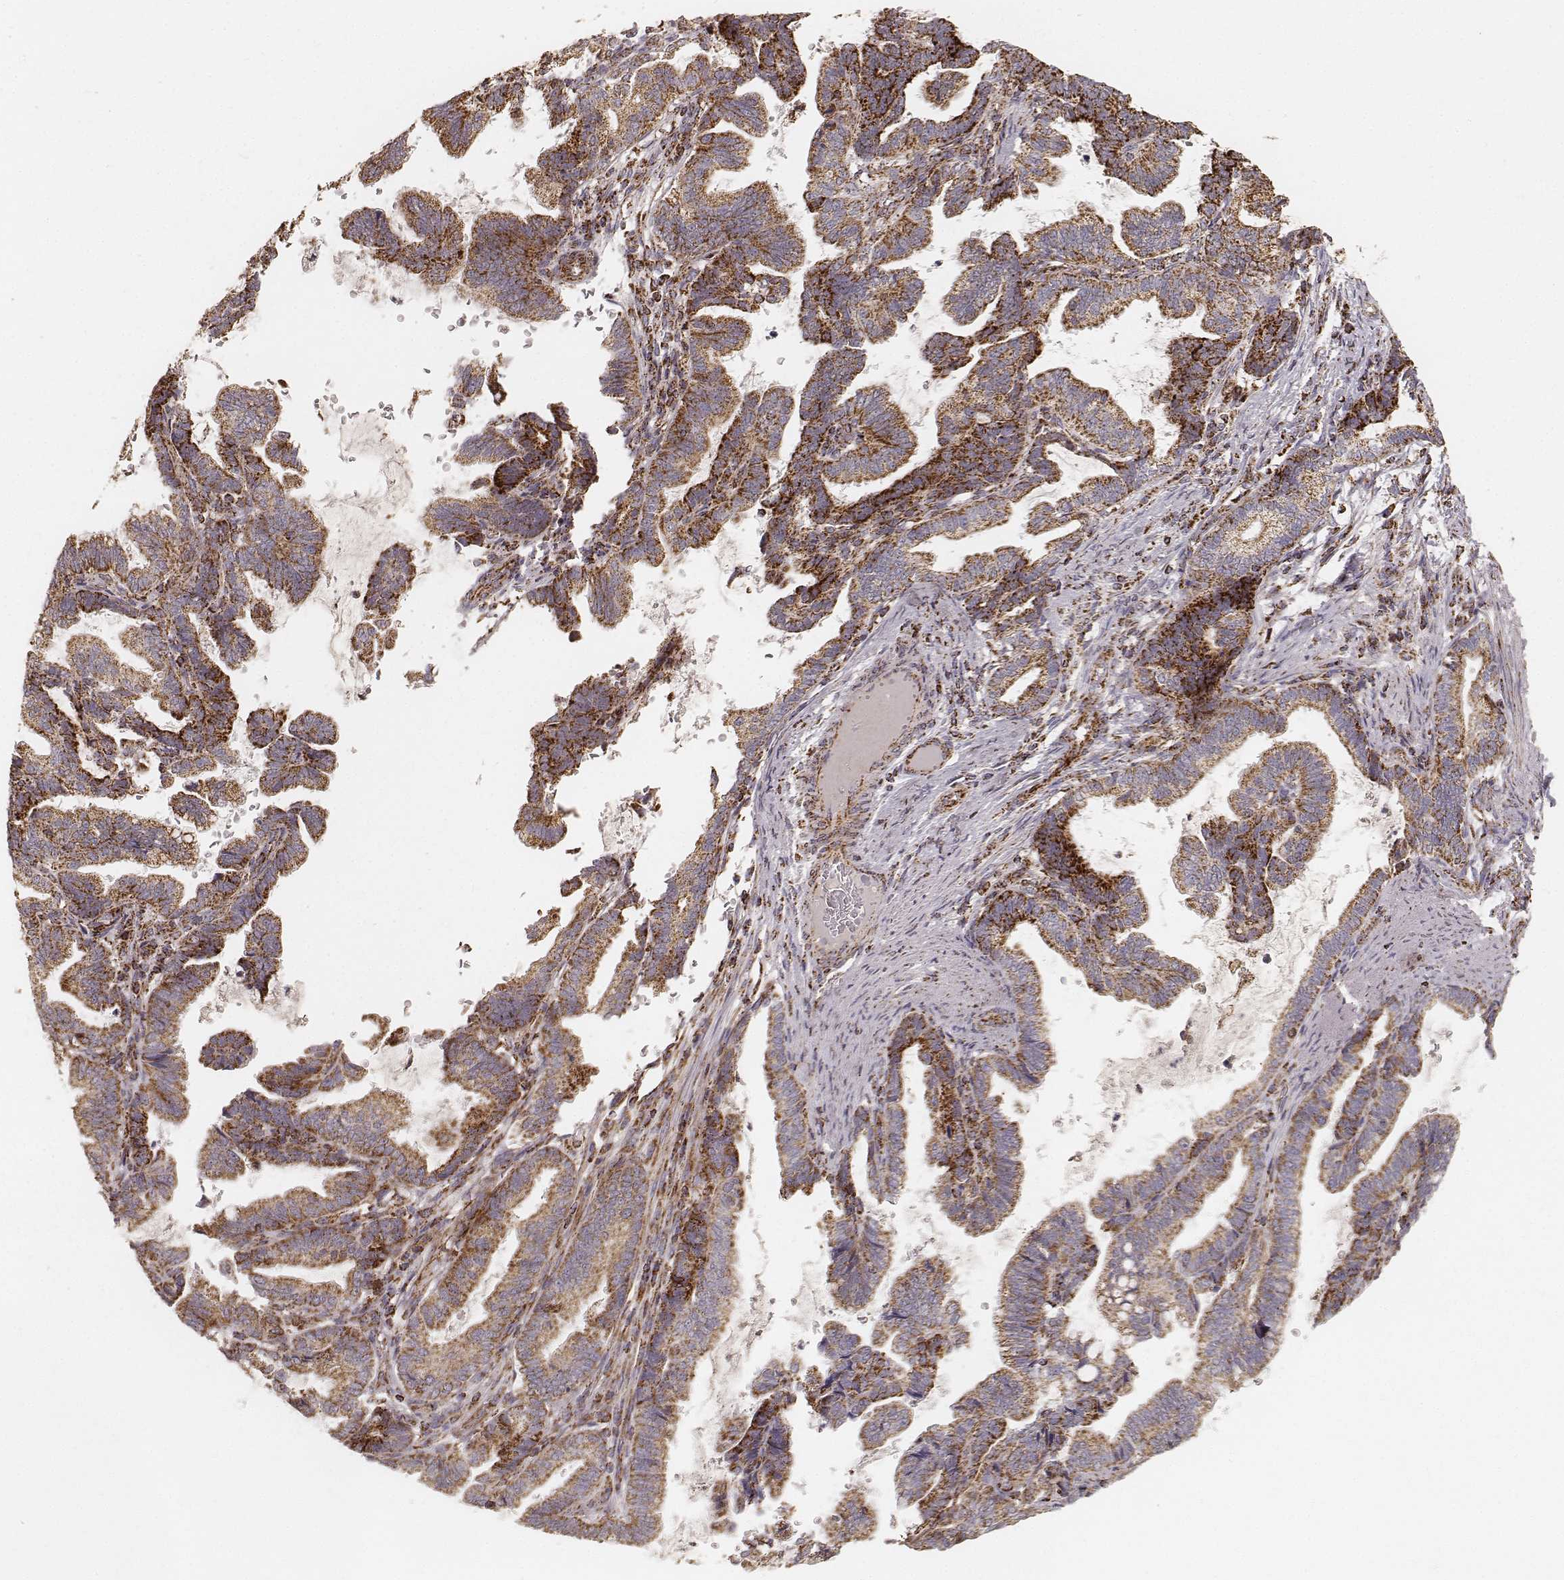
{"staining": {"intensity": "strong", "quantity": ">75%", "location": "cytoplasmic/membranous"}, "tissue": "stomach cancer", "cell_type": "Tumor cells", "image_type": "cancer", "snomed": [{"axis": "morphology", "description": "Adenocarcinoma, NOS"}, {"axis": "topography", "description": "Stomach"}], "caption": "Immunohistochemistry (IHC) of stomach adenocarcinoma shows high levels of strong cytoplasmic/membranous positivity in about >75% of tumor cells.", "gene": "CS", "patient": {"sex": "male", "age": 83}}